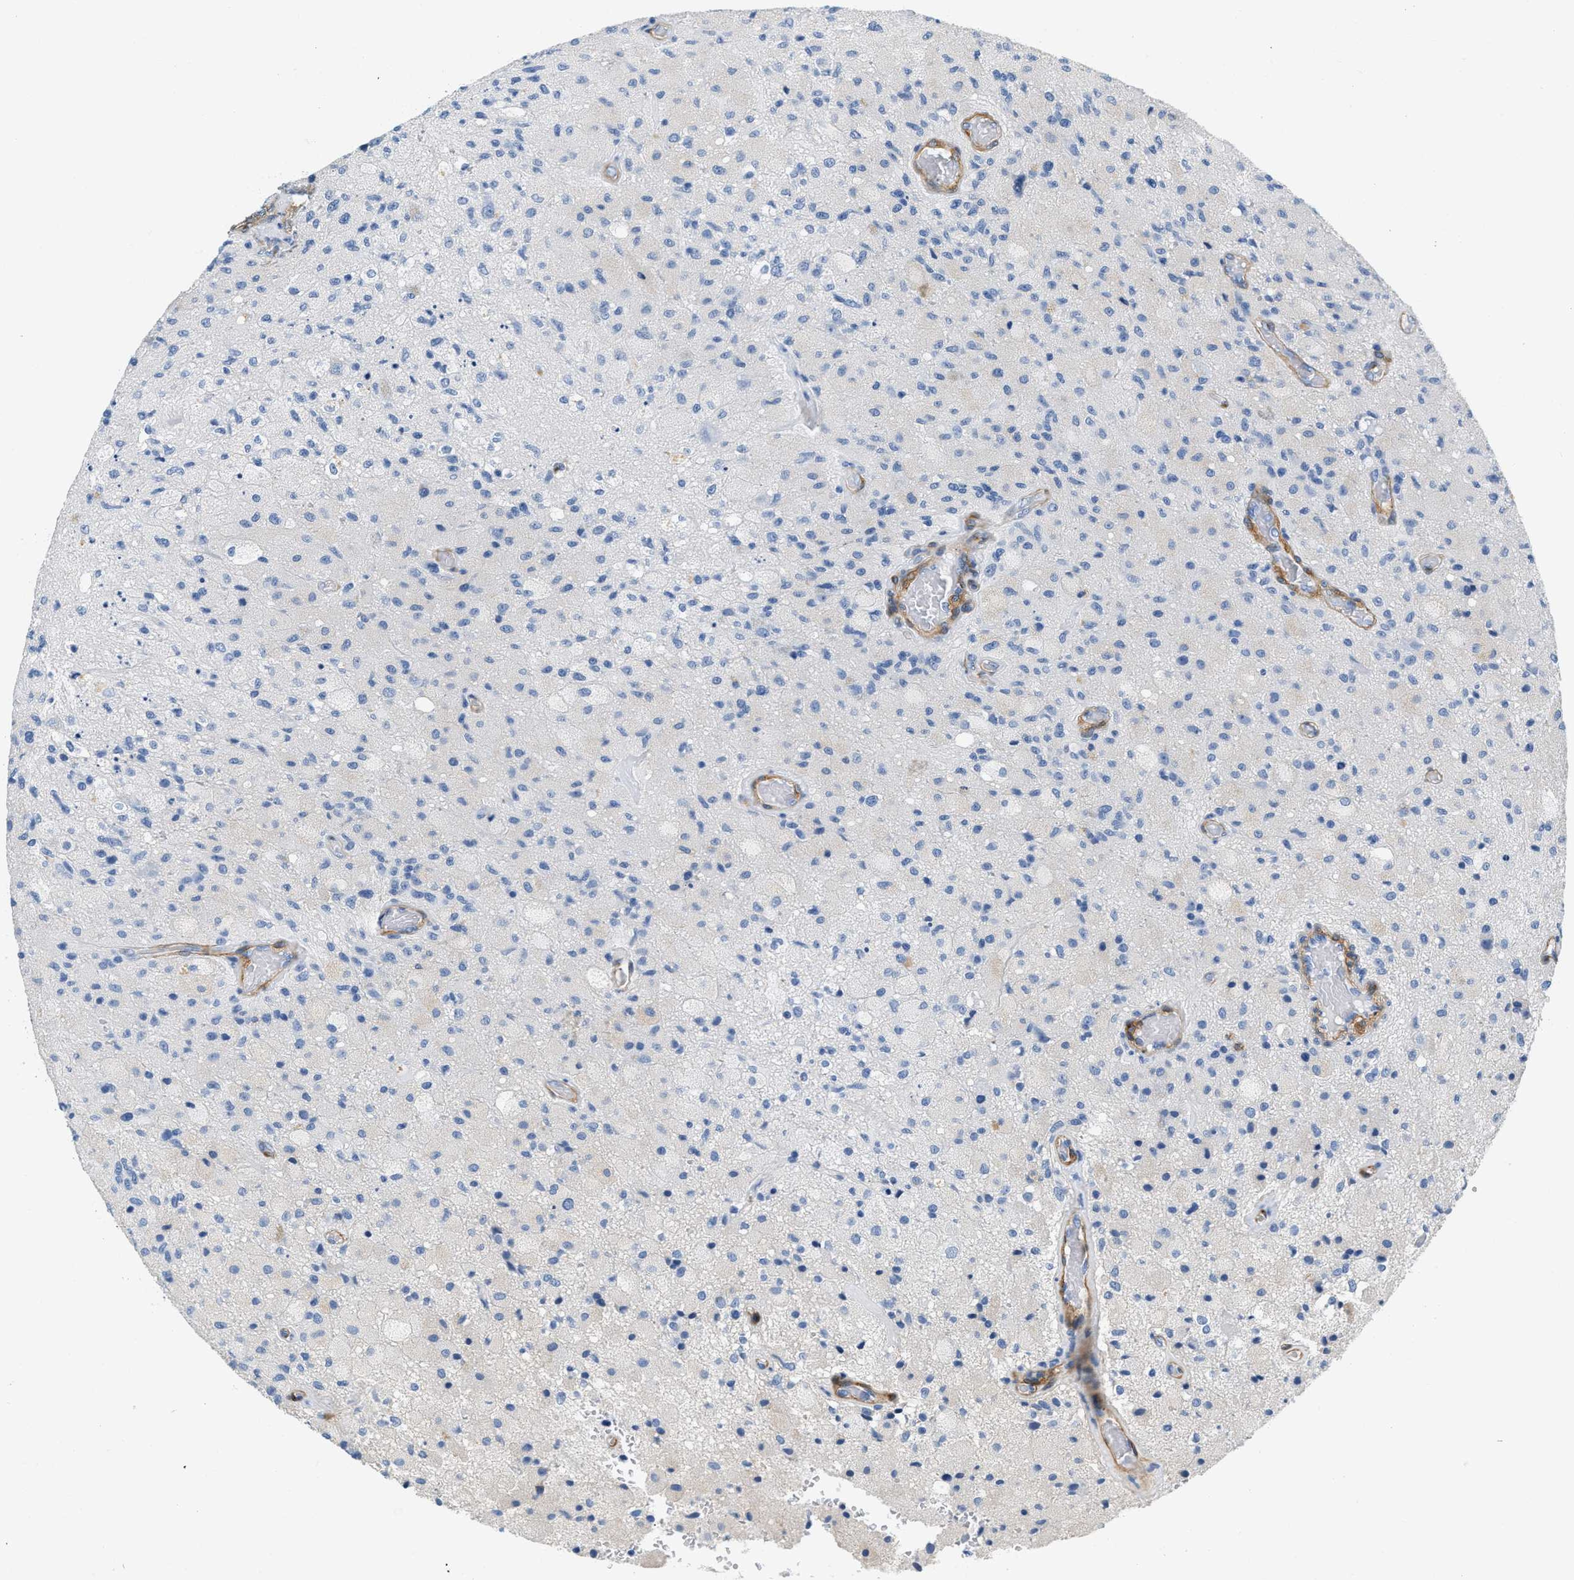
{"staining": {"intensity": "negative", "quantity": "none", "location": "none"}, "tissue": "glioma", "cell_type": "Tumor cells", "image_type": "cancer", "snomed": [{"axis": "morphology", "description": "Normal tissue, NOS"}, {"axis": "morphology", "description": "Glioma, malignant, High grade"}, {"axis": "topography", "description": "Cerebral cortex"}], "caption": "DAB (3,3'-diaminobenzidine) immunohistochemical staining of high-grade glioma (malignant) reveals no significant expression in tumor cells.", "gene": "PDGFRB", "patient": {"sex": "male", "age": 77}}